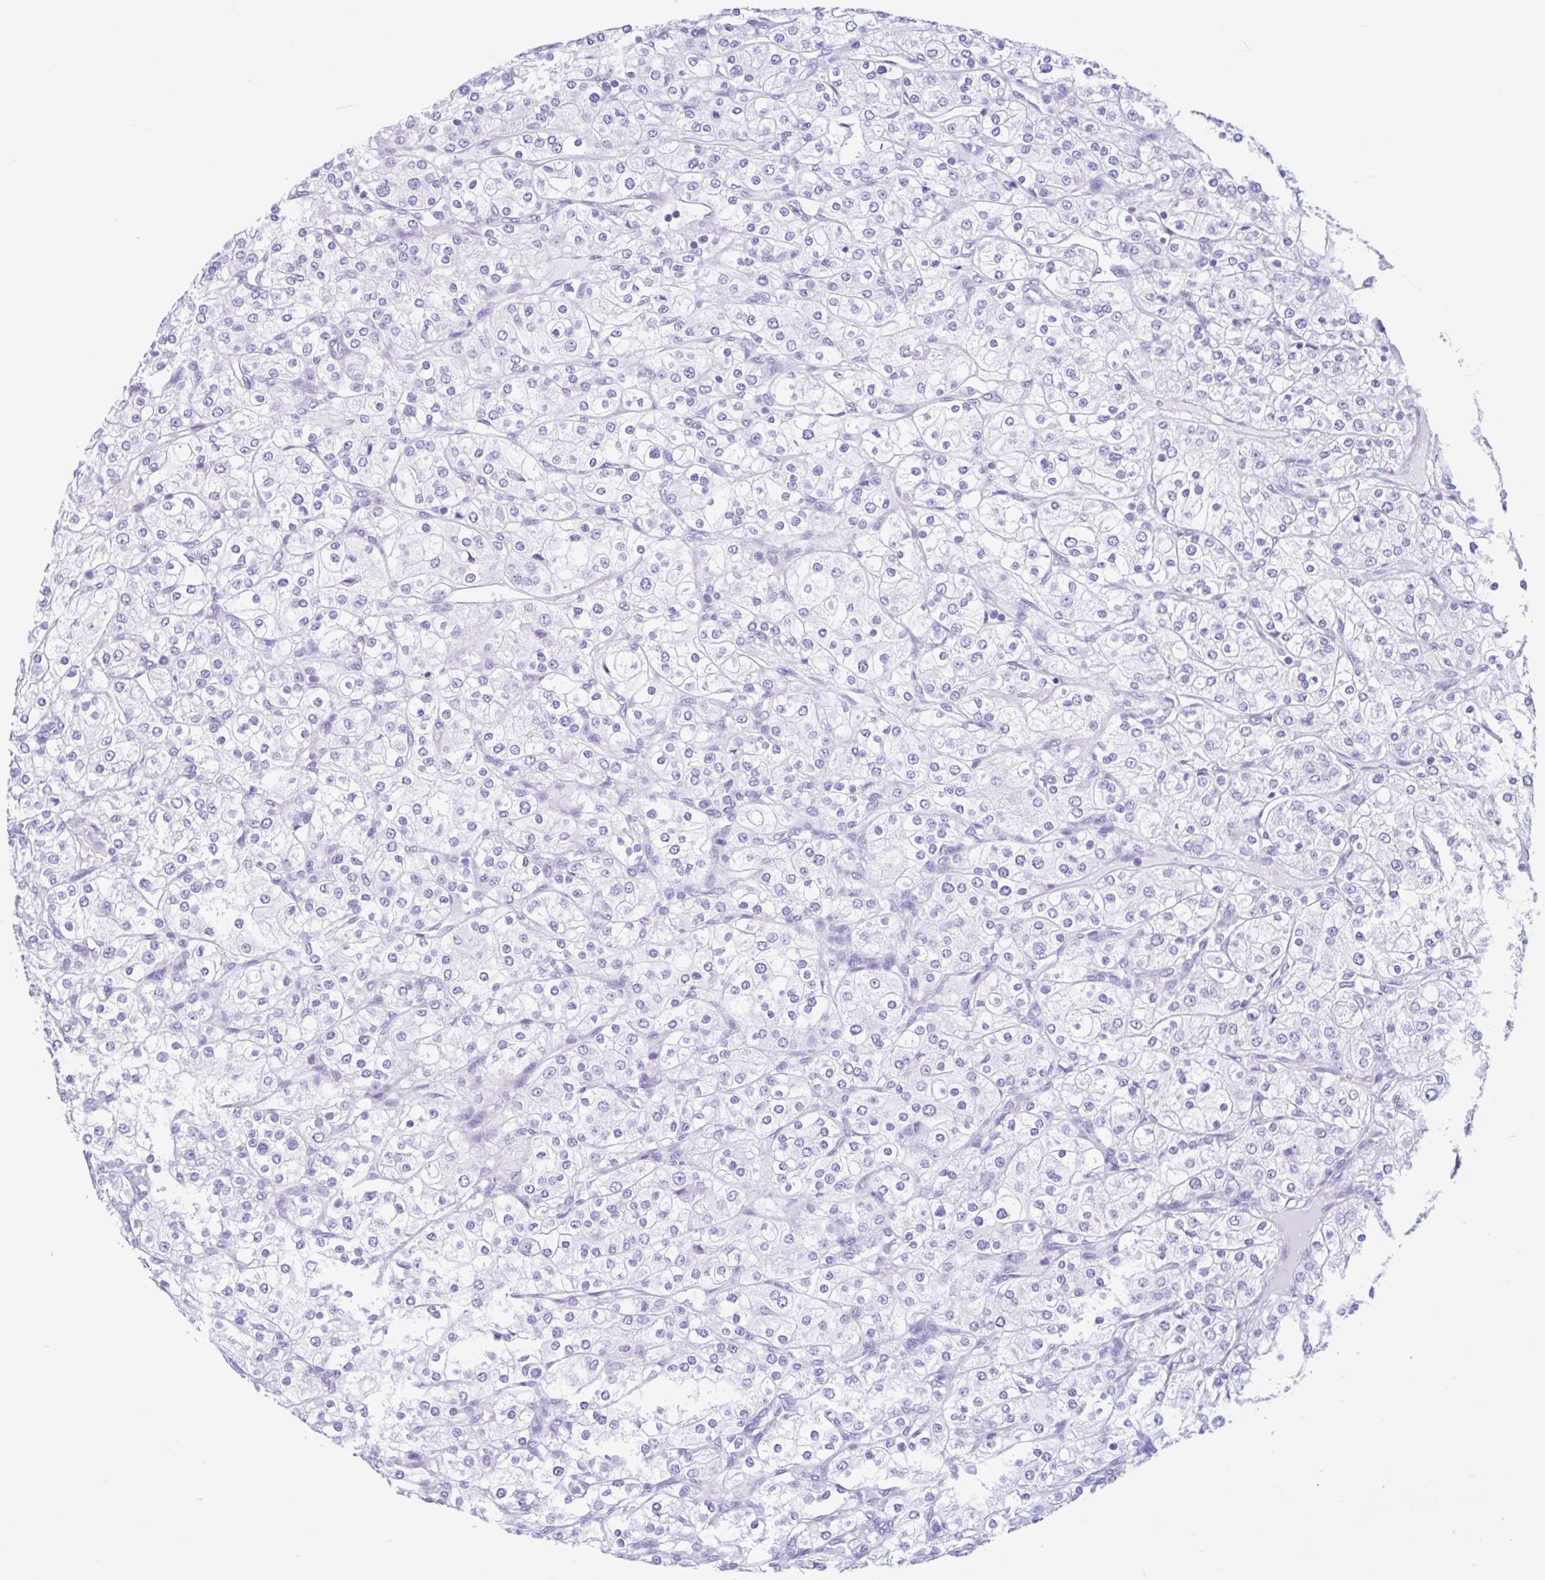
{"staining": {"intensity": "negative", "quantity": "none", "location": "none"}, "tissue": "renal cancer", "cell_type": "Tumor cells", "image_type": "cancer", "snomed": [{"axis": "morphology", "description": "Adenocarcinoma, NOS"}, {"axis": "topography", "description": "Kidney"}], "caption": "This is an IHC histopathology image of human renal adenocarcinoma. There is no expression in tumor cells.", "gene": "IAPP", "patient": {"sex": "male", "age": 80}}